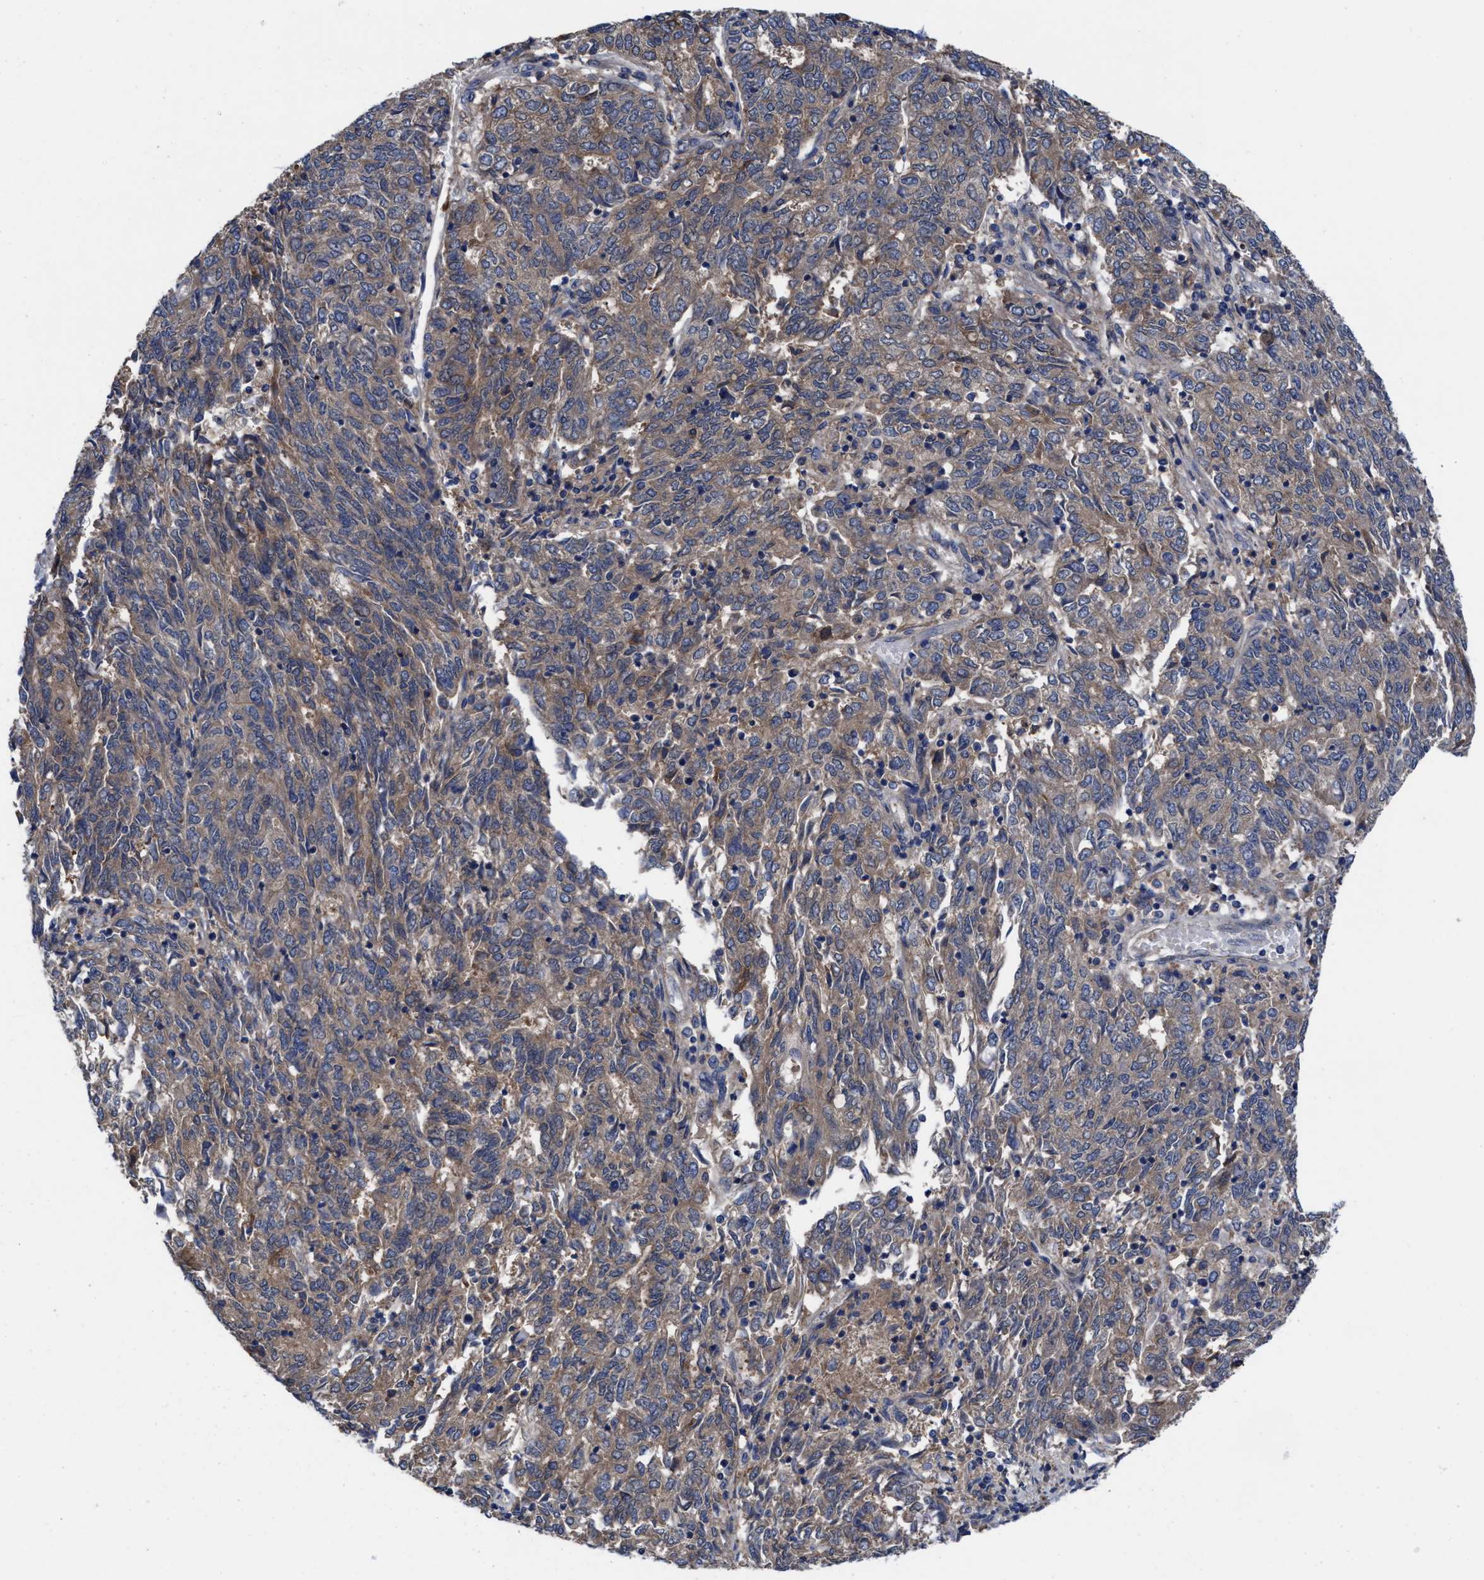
{"staining": {"intensity": "moderate", "quantity": ">75%", "location": "cytoplasmic/membranous"}, "tissue": "endometrial cancer", "cell_type": "Tumor cells", "image_type": "cancer", "snomed": [{"axis": "morphology", "description": "Adenocarcinoma, NOS"}, {"axis": "topography", "description": "Endometrium"}], "caption": "Moderate cytoplasmic/membranous protein expression is seen in approximately >75% of tumor cells in endometrial adenocarcinoma.", "gene": "TXNDC17", "patient": {"sex": "female", "age": 80}}